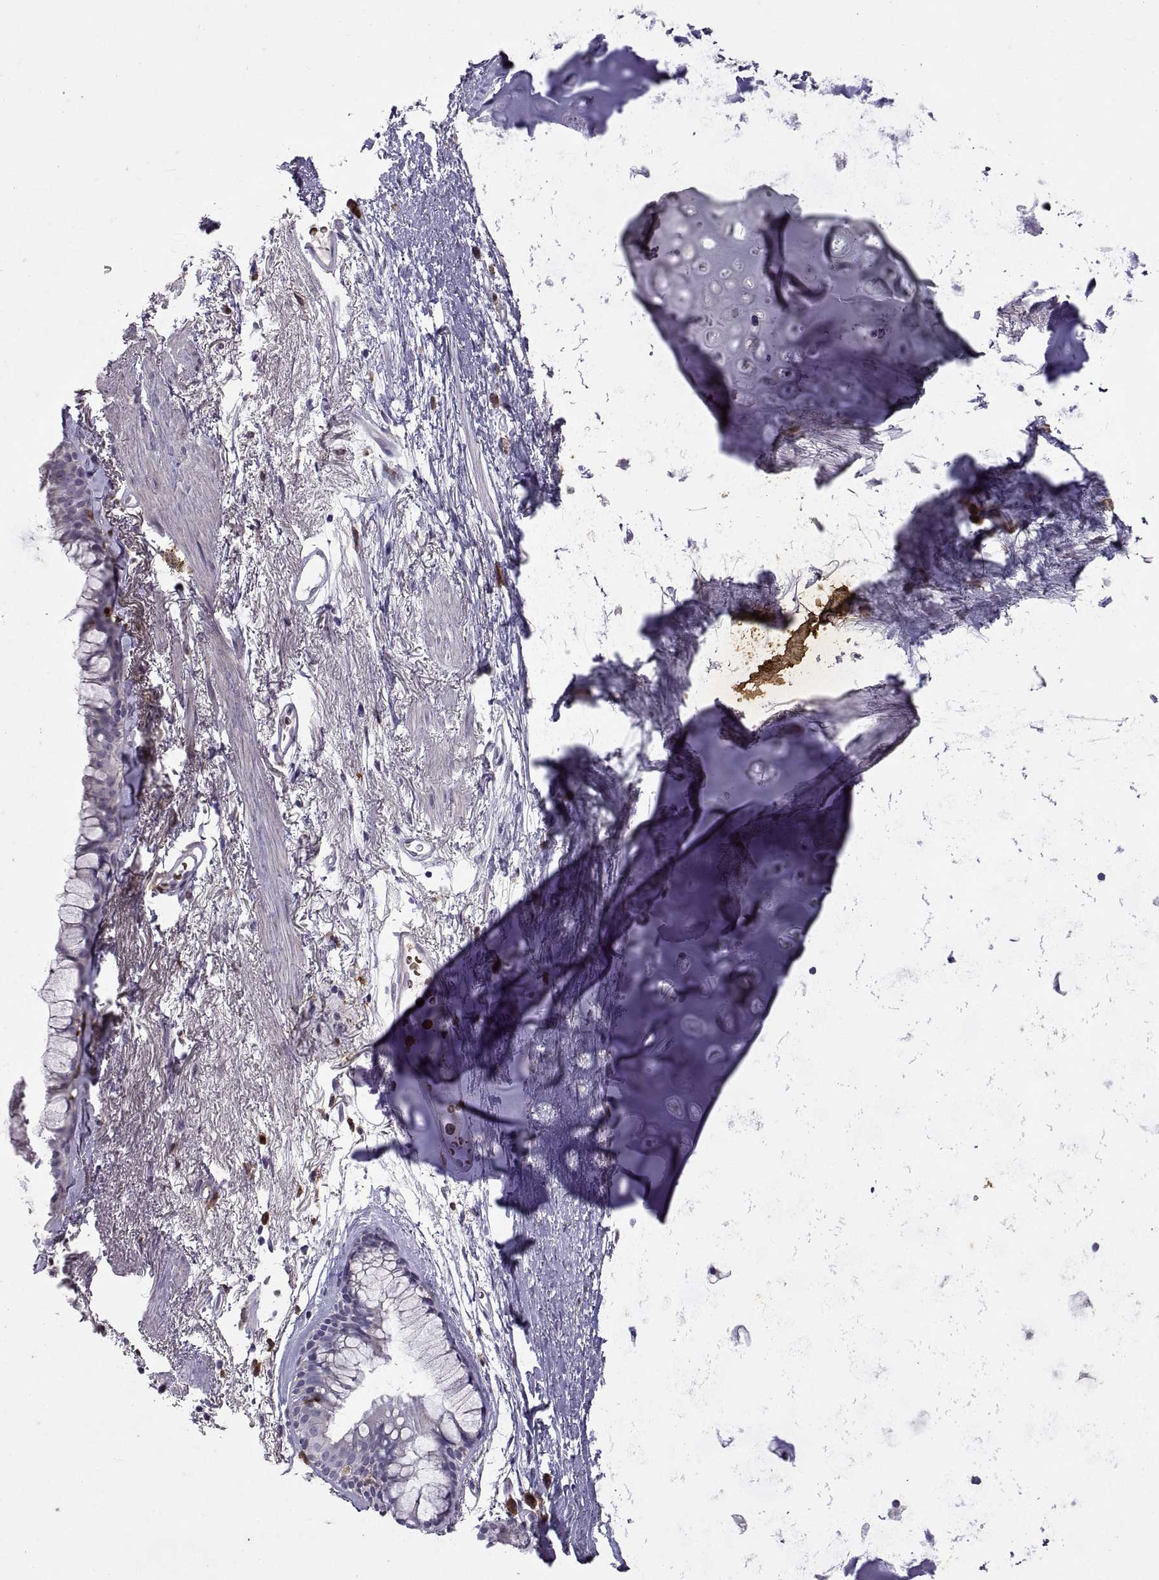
{"staining": {"intensity": "negative", "quantity": "none", "location": "none"}, "tissue": "bronchus", "cell_type": "Respiratory epithelial cells", "image_type": "normal", "snomed": [{"axis": "morphology", "description": "Normal tissue, NOS"}, {"axis": "morphology", "description": "Squamous cell carcinoma, NOS"}, {"axis": "topography", "description": "Cartilage tissue"}, {"axis": "topography", "description": "Bronchus"}], "caption": "DAB immunohistochemical staining of benign bronchus displays no significant expression in respiratory epithelial cells. (Brightfield microscopy of DAB IHC at high magnification).", "gene": "DOK3", "patient": {"sex": "male", "age": 72}}